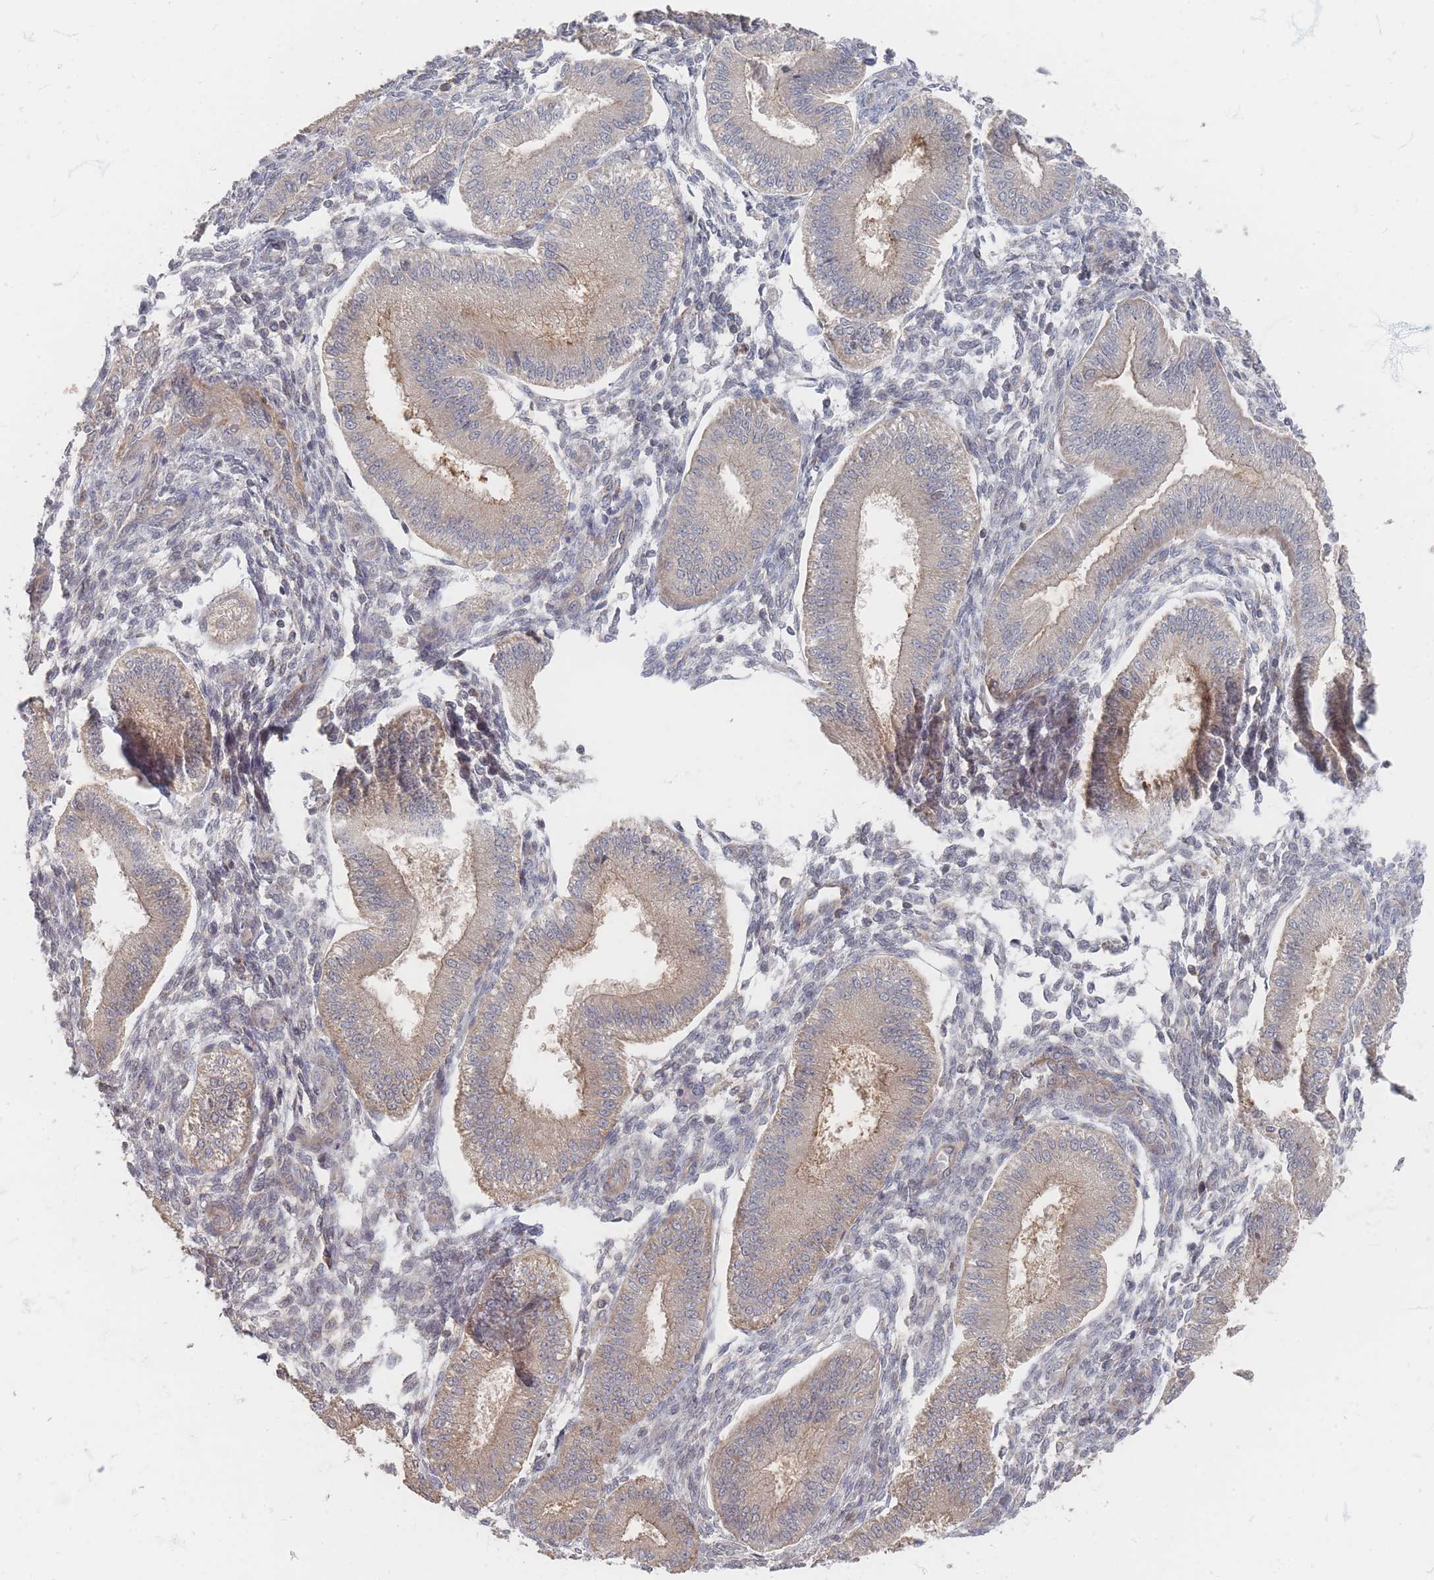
{"staining": {"intensity": "negative", "quantity": "none", "location": "none"}, "tissue": "endometrium", "cell_type": "Cells in endometrial stroma", "image_type": "normal", "snomed": [{"axis": "morphology", "description": "Normal tissue, NOS"}, {"axis": "topography", "description": "Endometrium"}], "caption": "There is no significant expression in cells in endometrial stroma of endometrium. The staining is performed using DAB (3,3'-diaminobenzidine) brown chromogen with nuclei counter-stained in using hematoxylin.", "gene": "GLE1", "patient": {"sex": "female", "age": 39}}